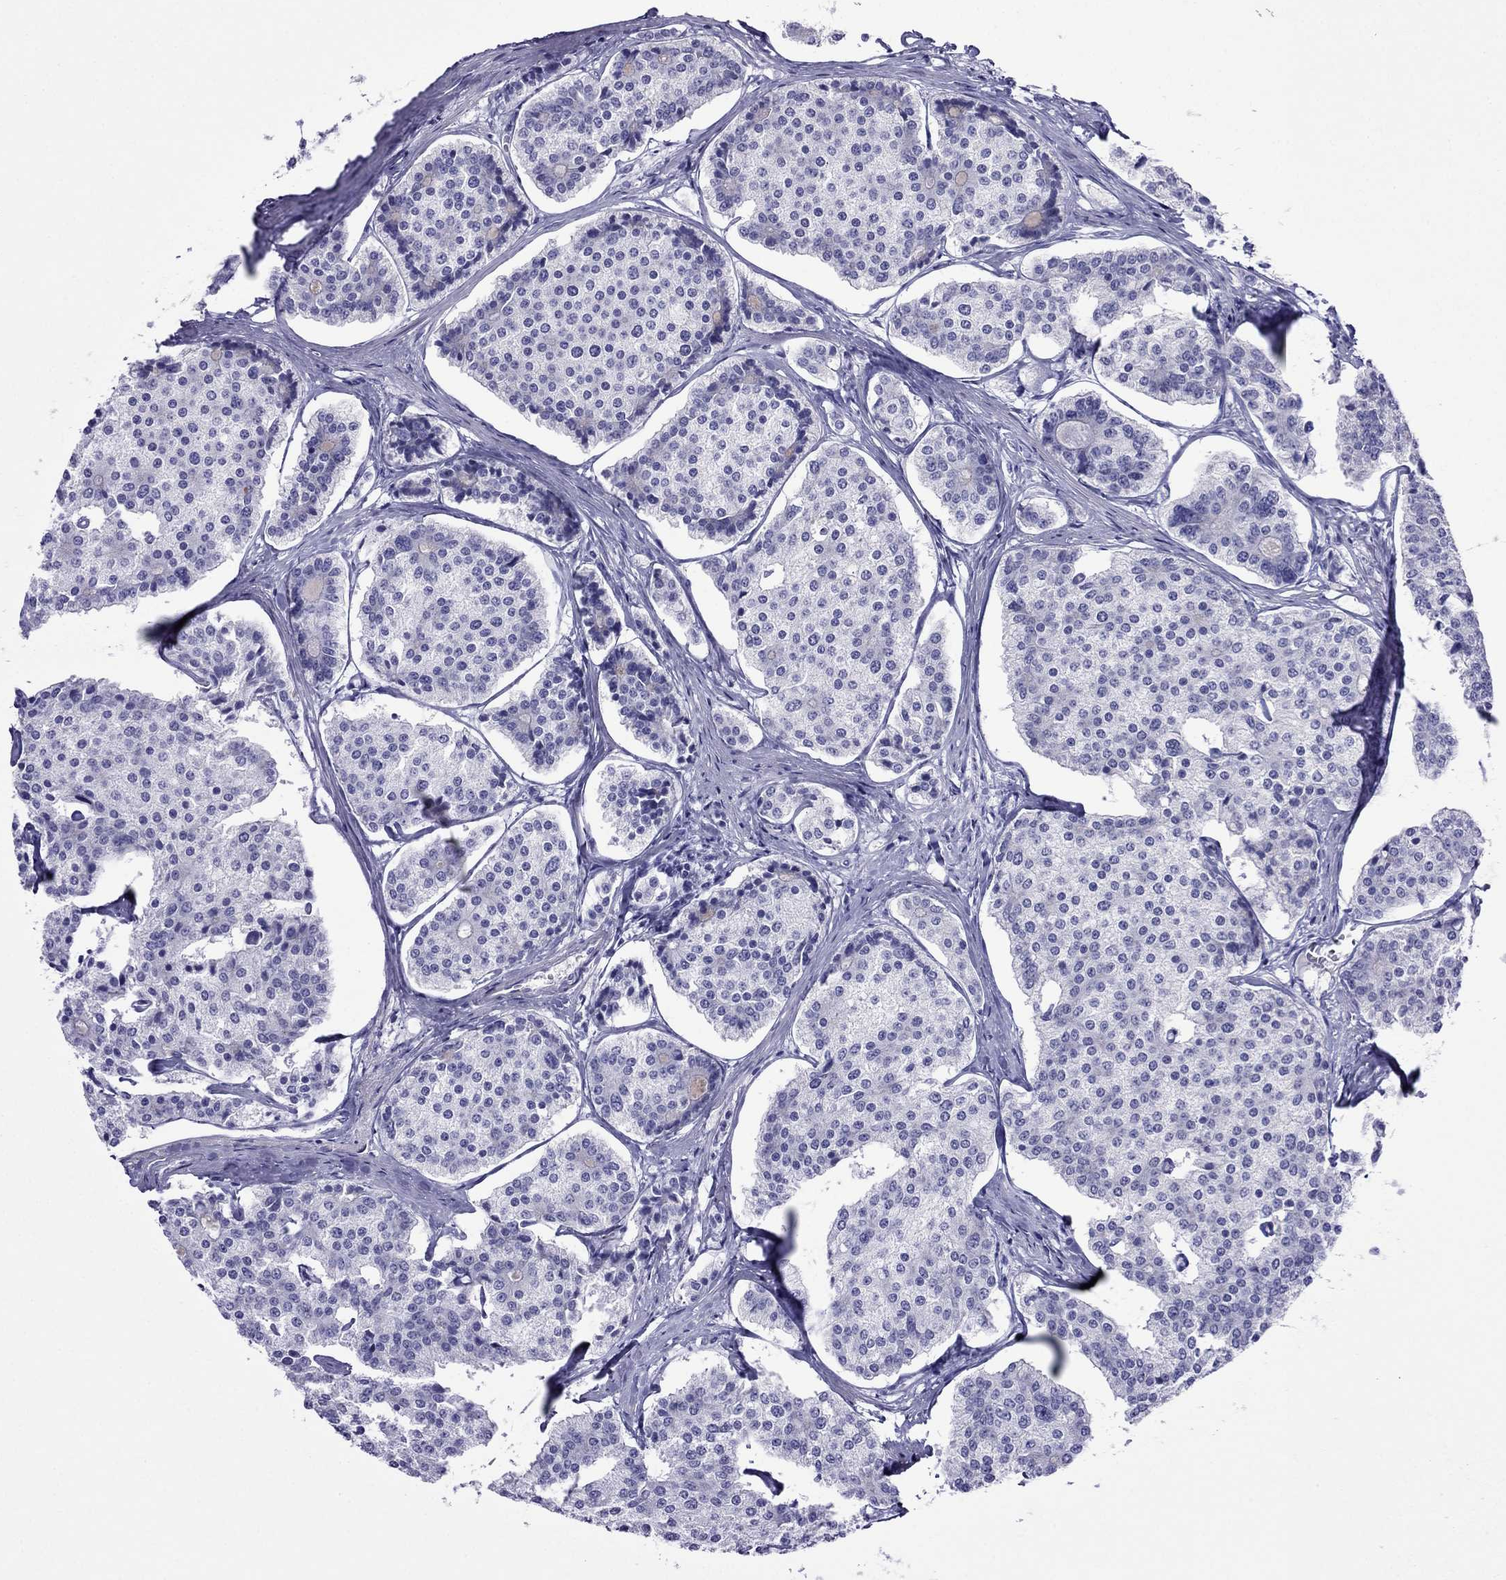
{"staining": {"intensity": "negative", "quantity": "none", "location": "none"}, "tissue": "carcinoid", "cell_type": "Tumor cells", "image_type": "cancer", "snomed": [{"axis": "morphology", "description": "Carcinoid, malignant, NOS"}, {"axis": "topography", "description": "Small intestine"}], "caption": "There is no significant staining in tumor cells of carcinoid.", "gene": "PCDHA6", "patient": {"sex": "female", "age": 65}}